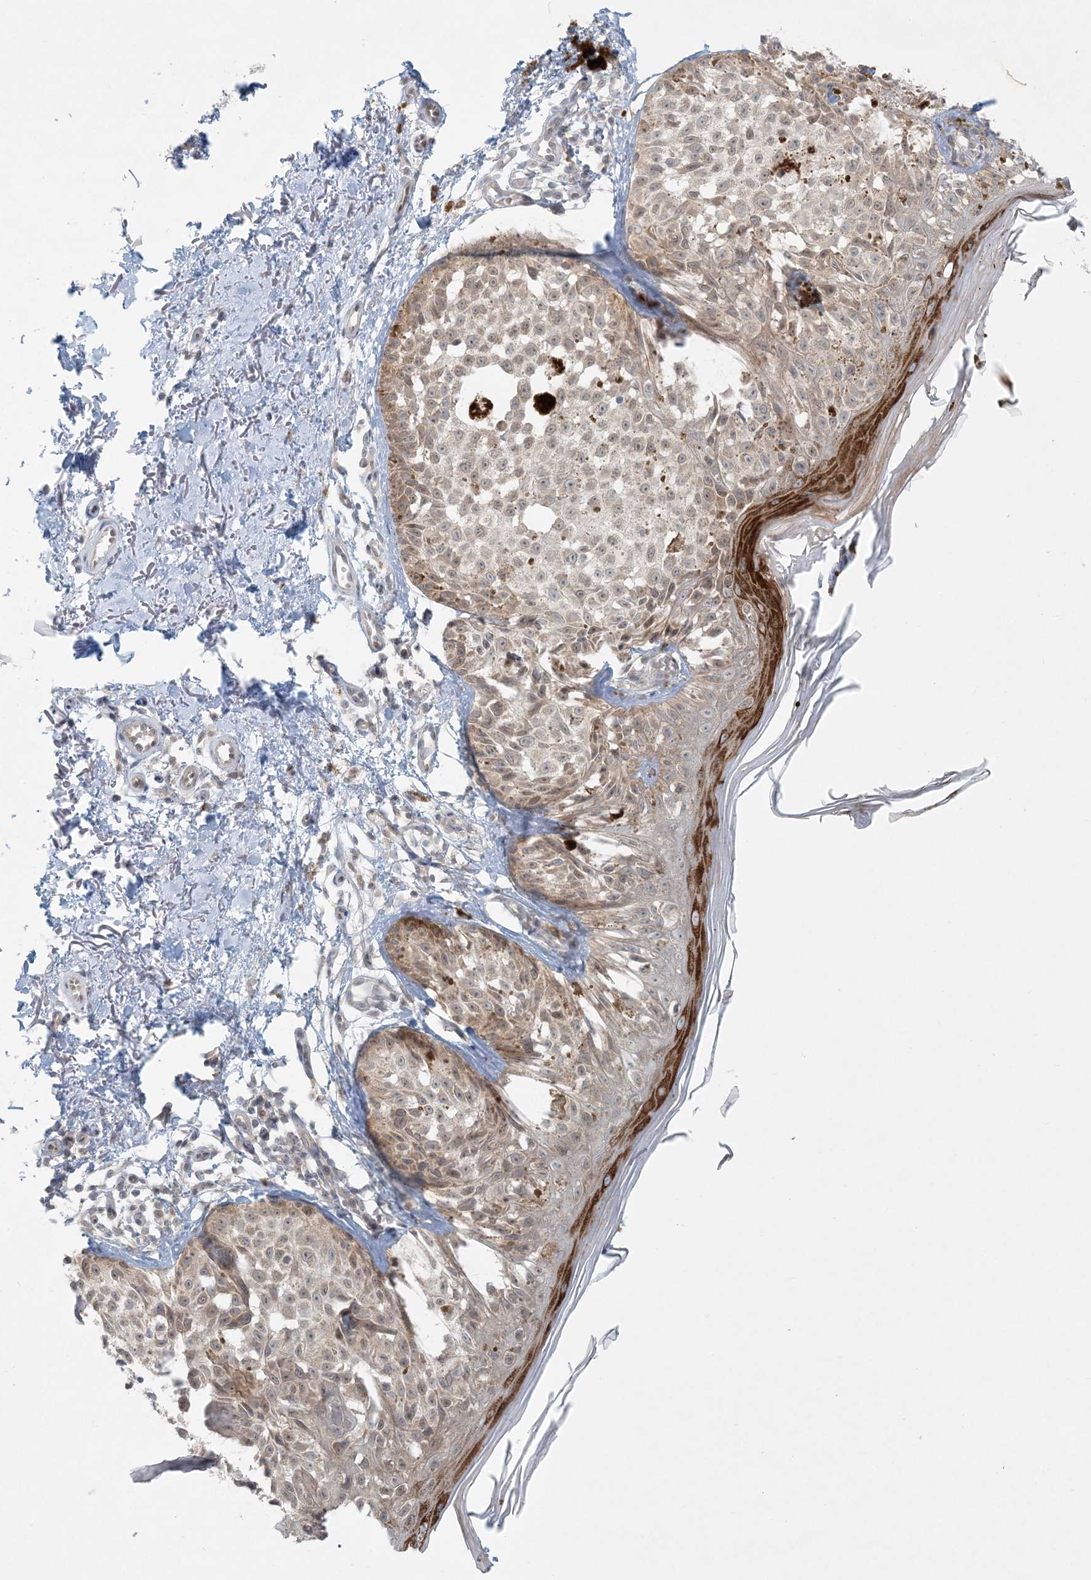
{"staining": {"intensity": "weak", "quantity": ">75%", "location": "cytoplasmic/membranous,nuclear"}, "tissue": "melanoma", "cell_type": "Tumor cells", "image_type": "cancer", "snomed": [{"axis": "morphology", "description": "Malignant melanoma, NOS"}, {"axis": "topography", "description": "Skin"}], "caption": "This histopathology image demonstrates IHC staining of human malignant melanoma, with low weak cytoplasmic/membranous and nuclear positivity in about >75% of tumor cells.", "gene": "OBI1", "patient": {"sex": "female", "age": 50}}